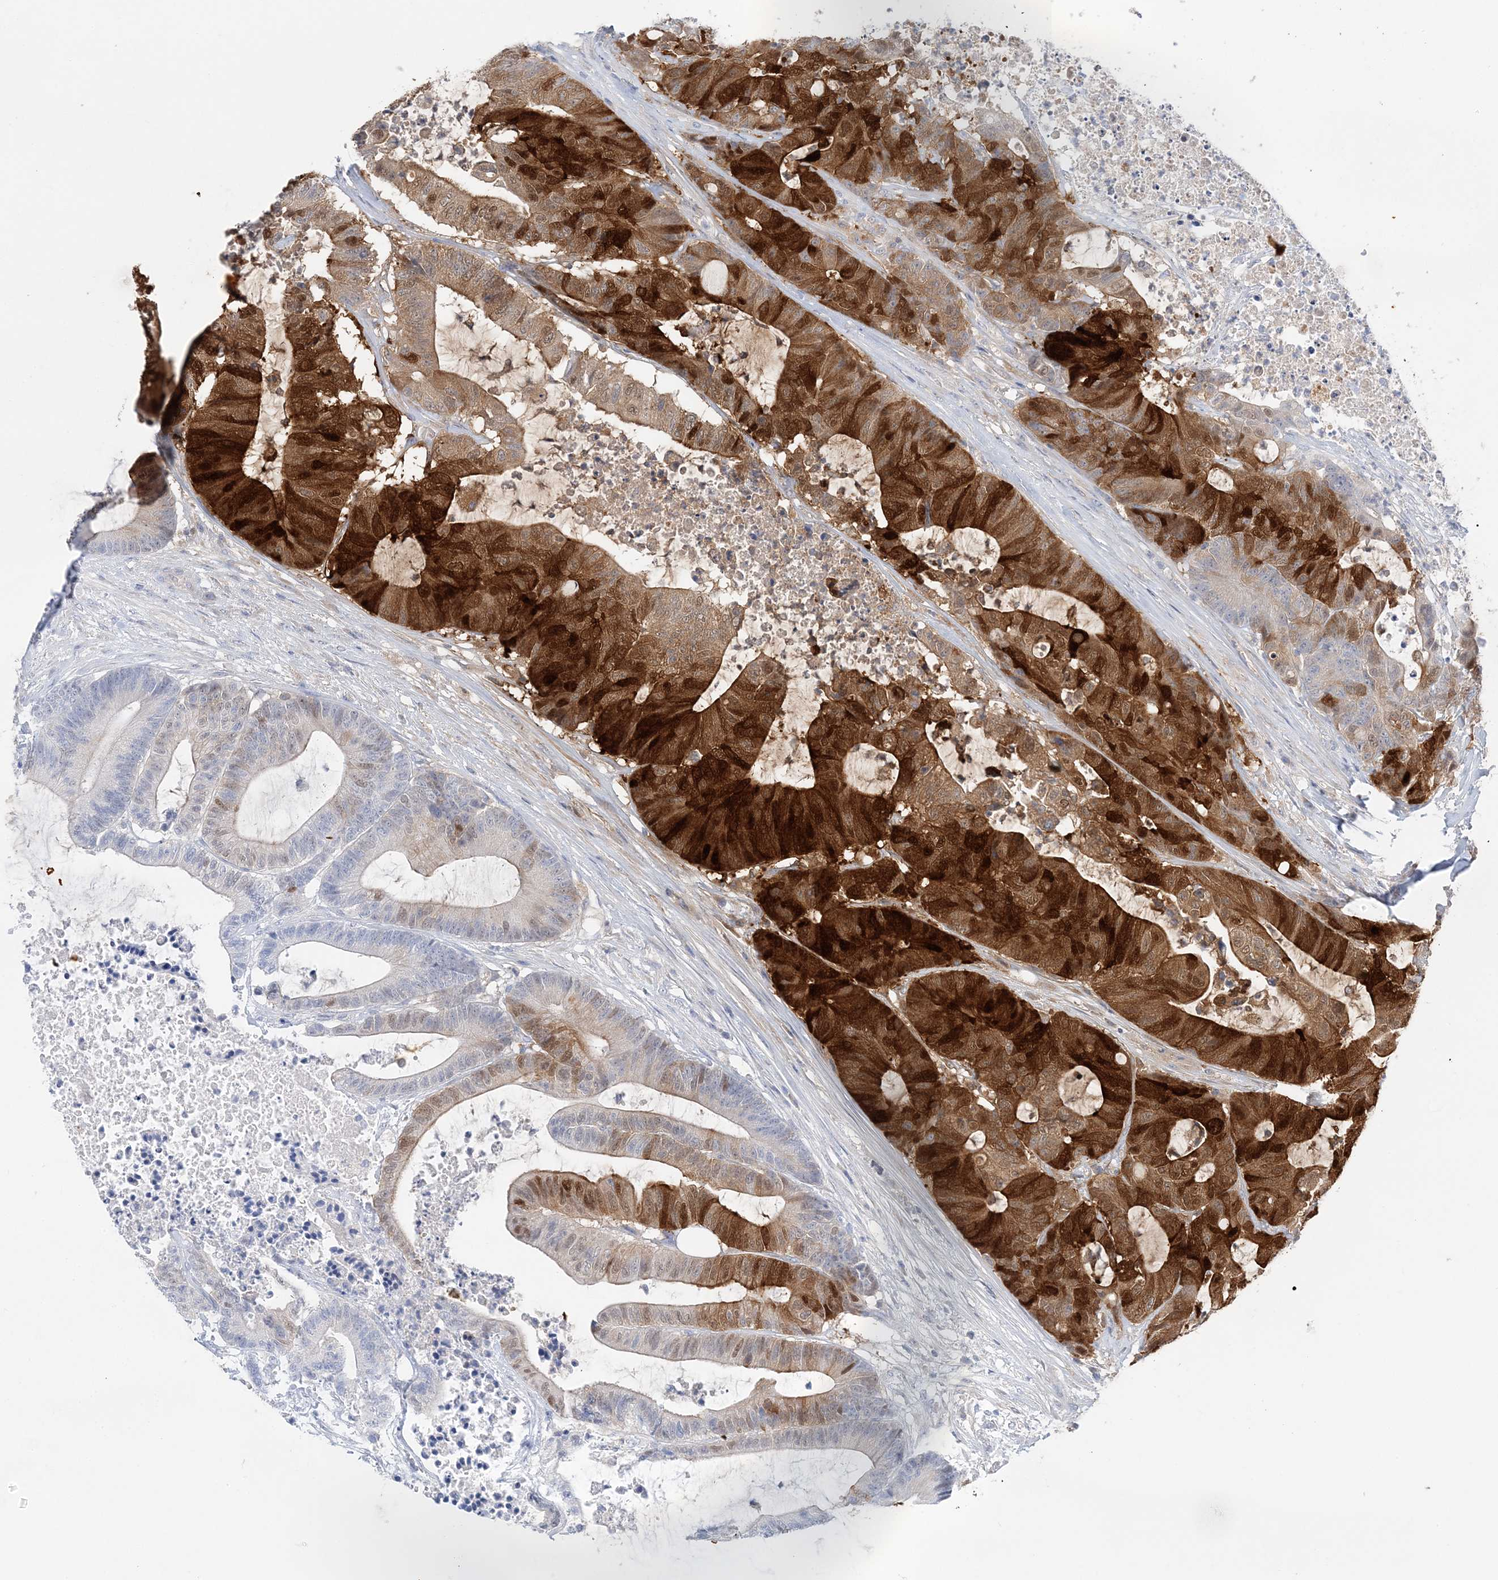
{"staining": {"intensity": "strong", "quantity": "25%-75%", "location": "cytoplasmic/membranous,nuclear"}, "tissue": "colorectal cancer", "cell_type": "Tumor cells", "image_type": "cancer", "snomed": [{"axis": "morphology", "description": "Adenocarcinoma, NOS"}, {"axis": "topography", "description": "Colon"}], "caption": "Tumor cells exhibit strong cytoplasmic/membranous and nuclear expression in approximately 25%-75% of cells in colorectal cancer.", "gene": "HMGCS1", "patient": {"sex": "female", "age": 84}}